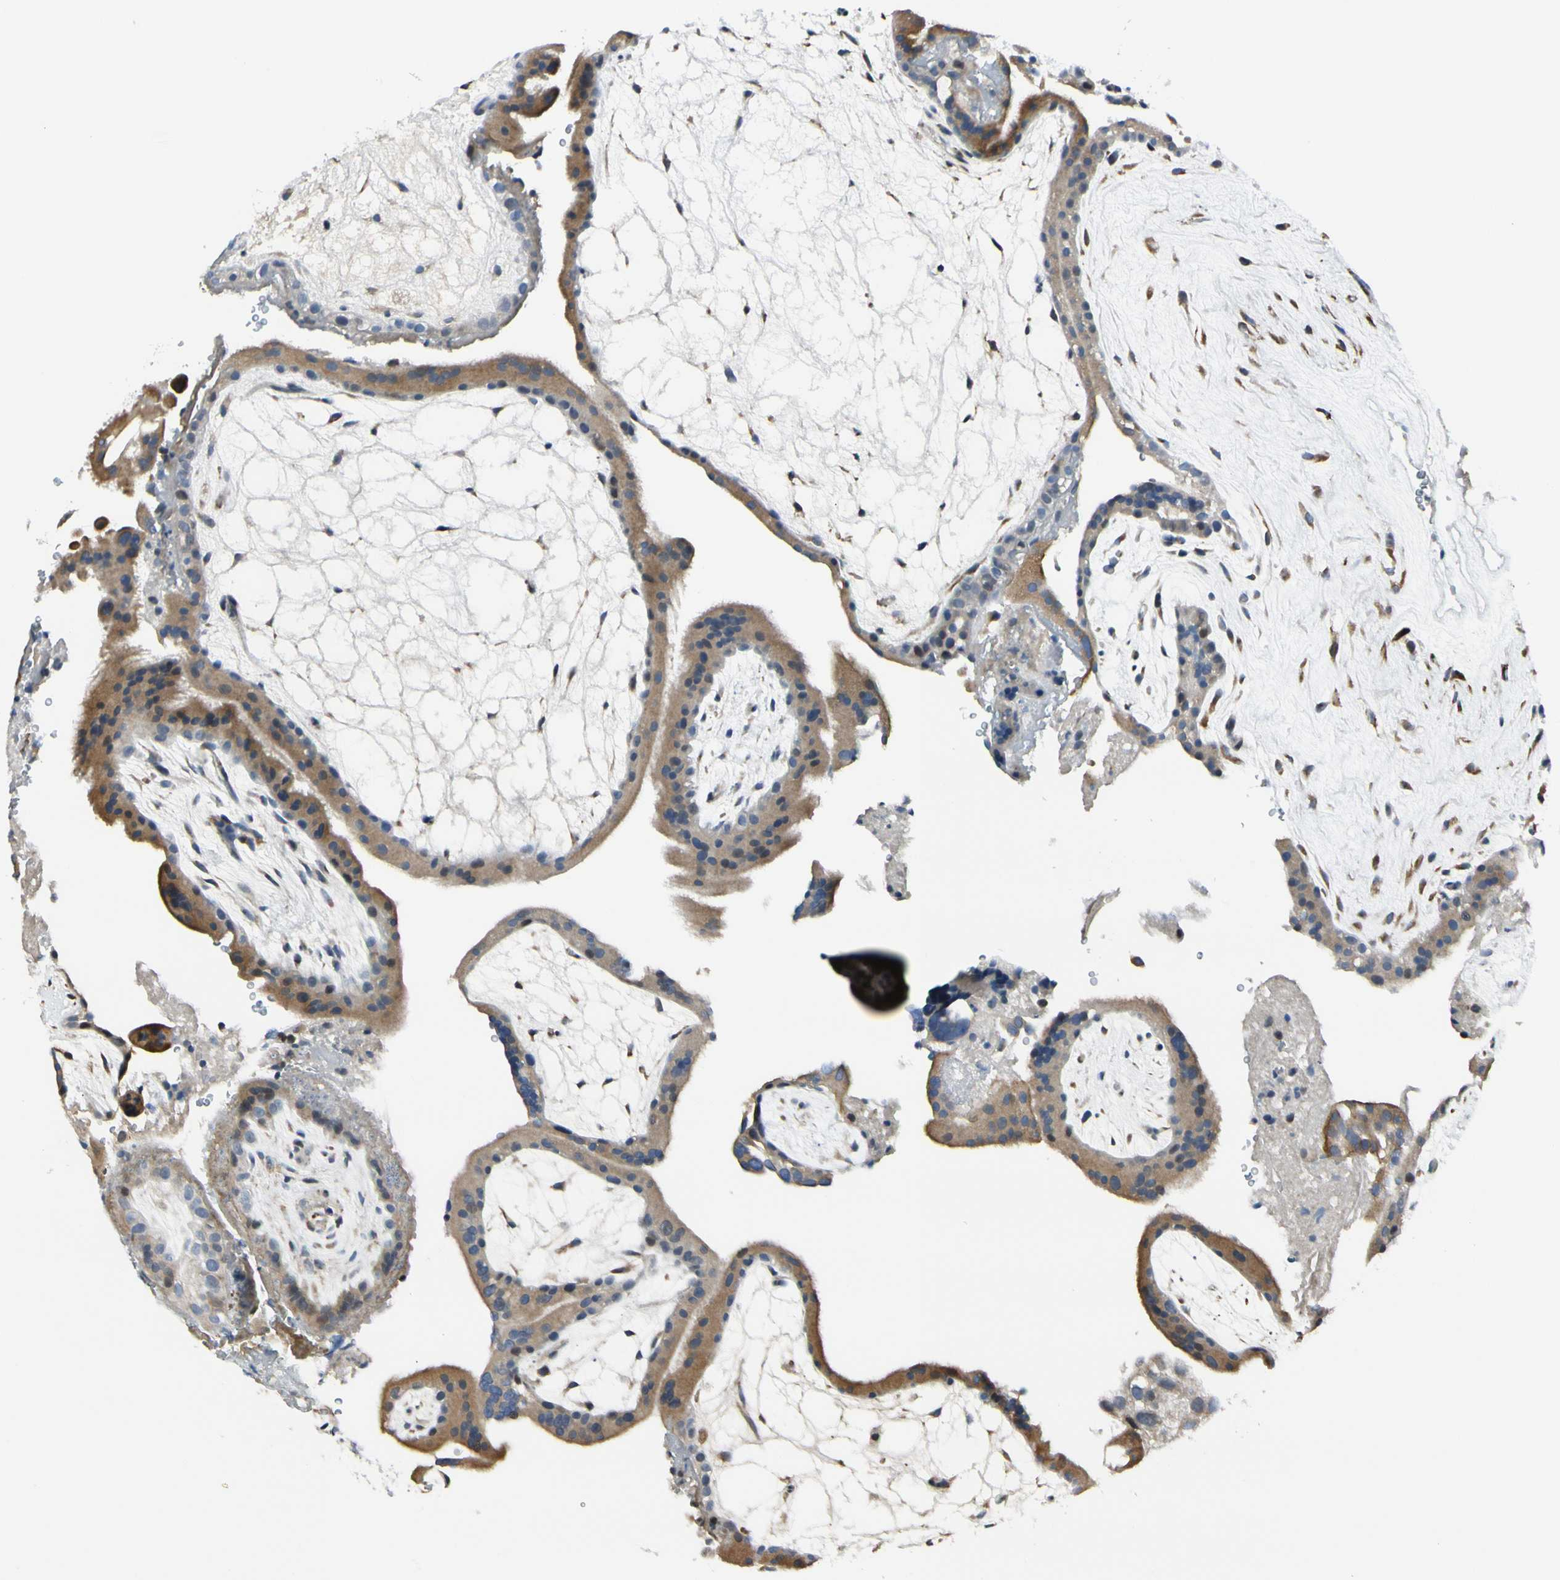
{"staining": {"intensity": "moderate", "quantity": ">75%", "location": "cytoplasmic/membranous"}, "tissue": "placenta", "cell_type": "Decidual cells", "image_type": "normal", "snomed": [{"axis": "morphology", "description": "Normal tissue, NOS"}, {"axis": "topography", "description": "Placenta"}], "caption": "The immunohistochemical stain shows moderate cytoplasmic/membranous positivity in decidual cells of normal placenta. The staining was performed using DAB to visualize the protein expression in brown, while the nuclei were stained in blue with hematoxylin (Magnification: 20x).", "gene": "NPDC1", "patient": {"sex": "female", "age": 19}}